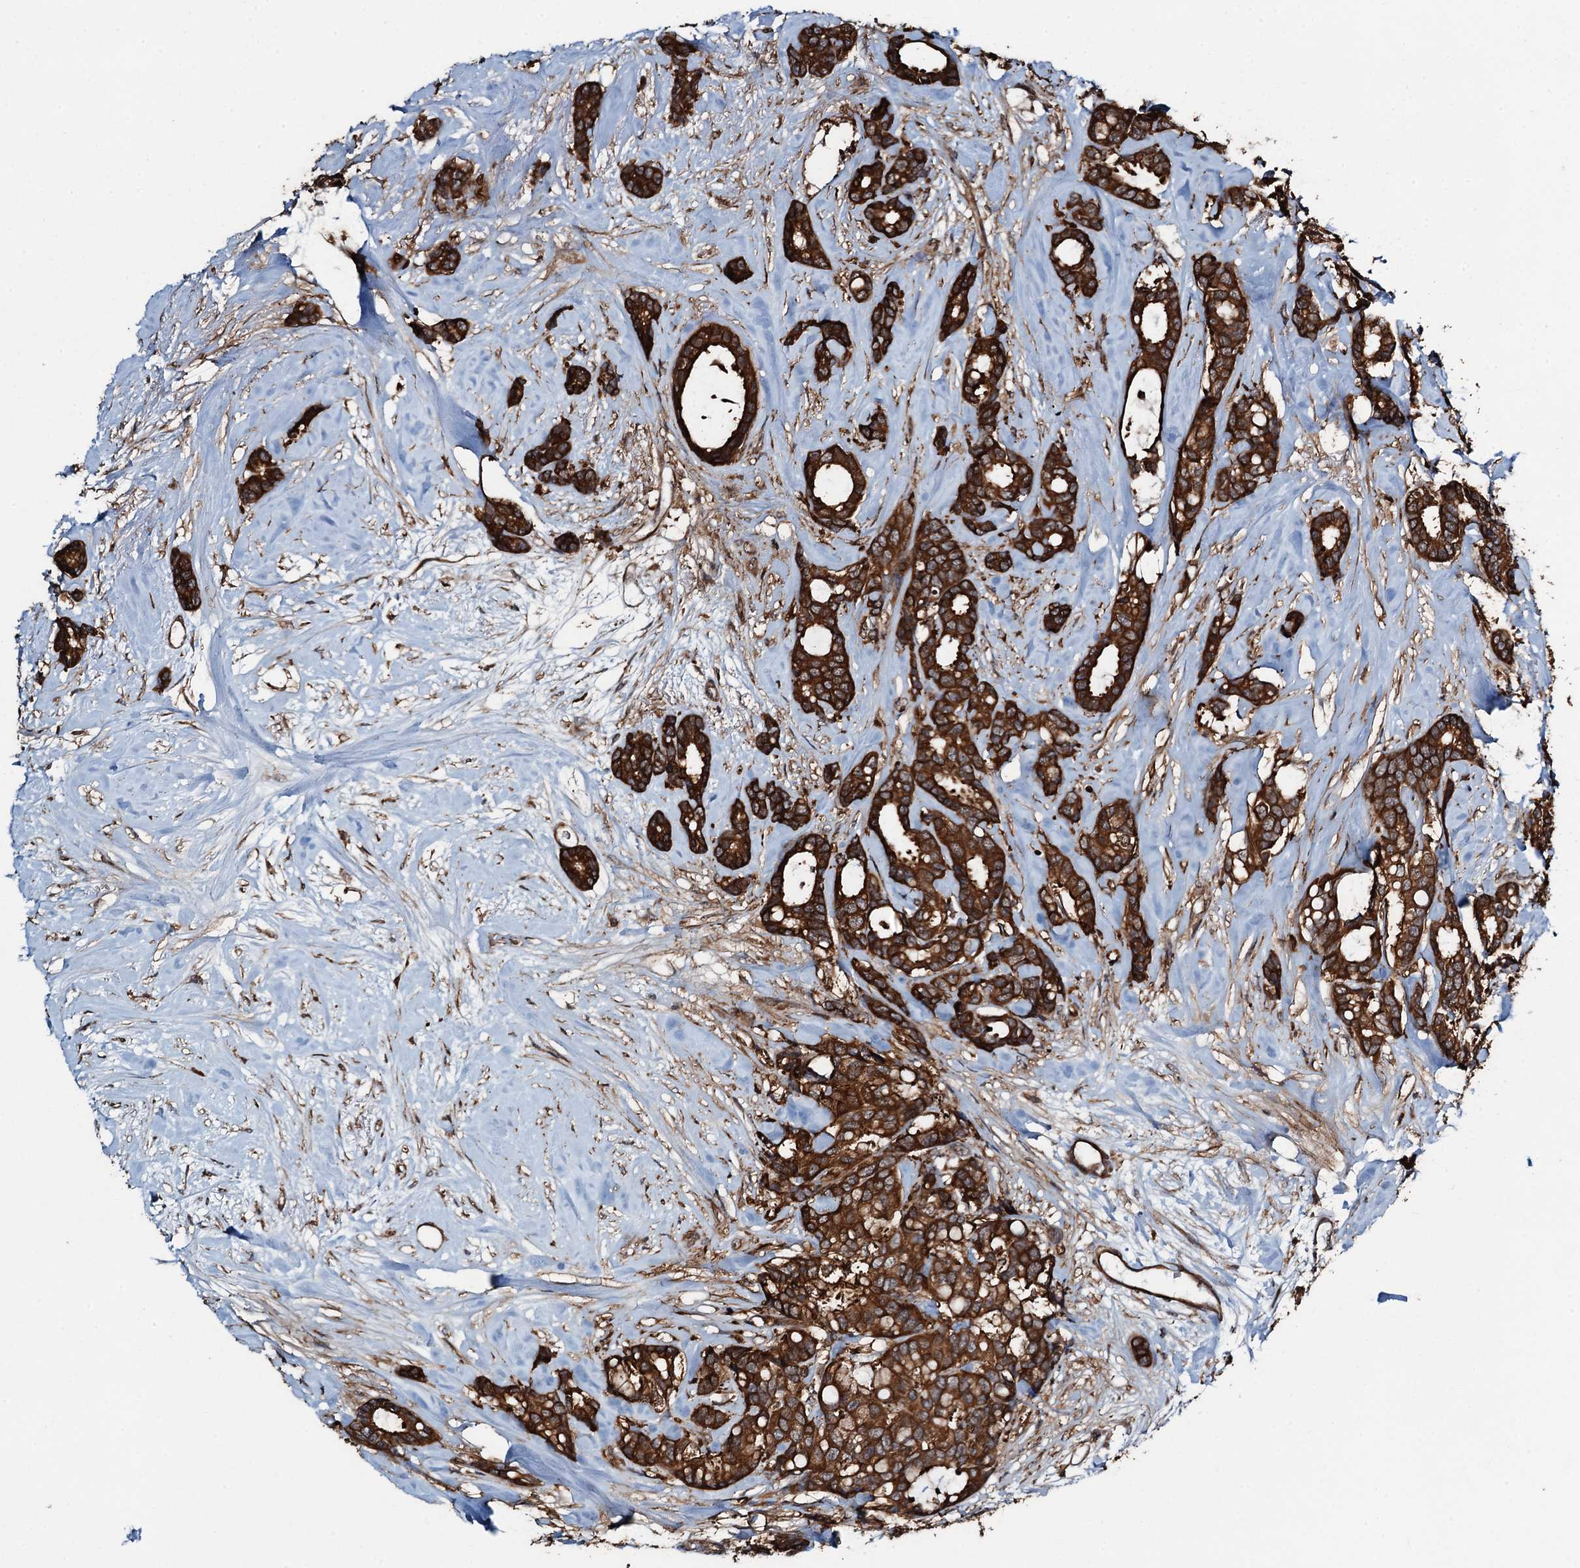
{"staining": {"intensity": "strong", "quantity": ">75%", "location": "cytoplasmic/membranous"}, "tissue": "breast cancer", "cell_type": "Tumor cells", "image_type": "cancer", "snomed": [{"axis": "morphology", "description": "Duct carcinoma"}, {"axis": "topography", "description": "Breast"}], "caption": "Intraductal carcinoma (breast) was stained to show a protein in brown. There is high levels of strong cytoplasmic/membranous staining in approximately >75% of tumor cells. Nuclei are stained in blue.", "gene": "WHAMM", "patient": {"sex": "female", "age": 87}}